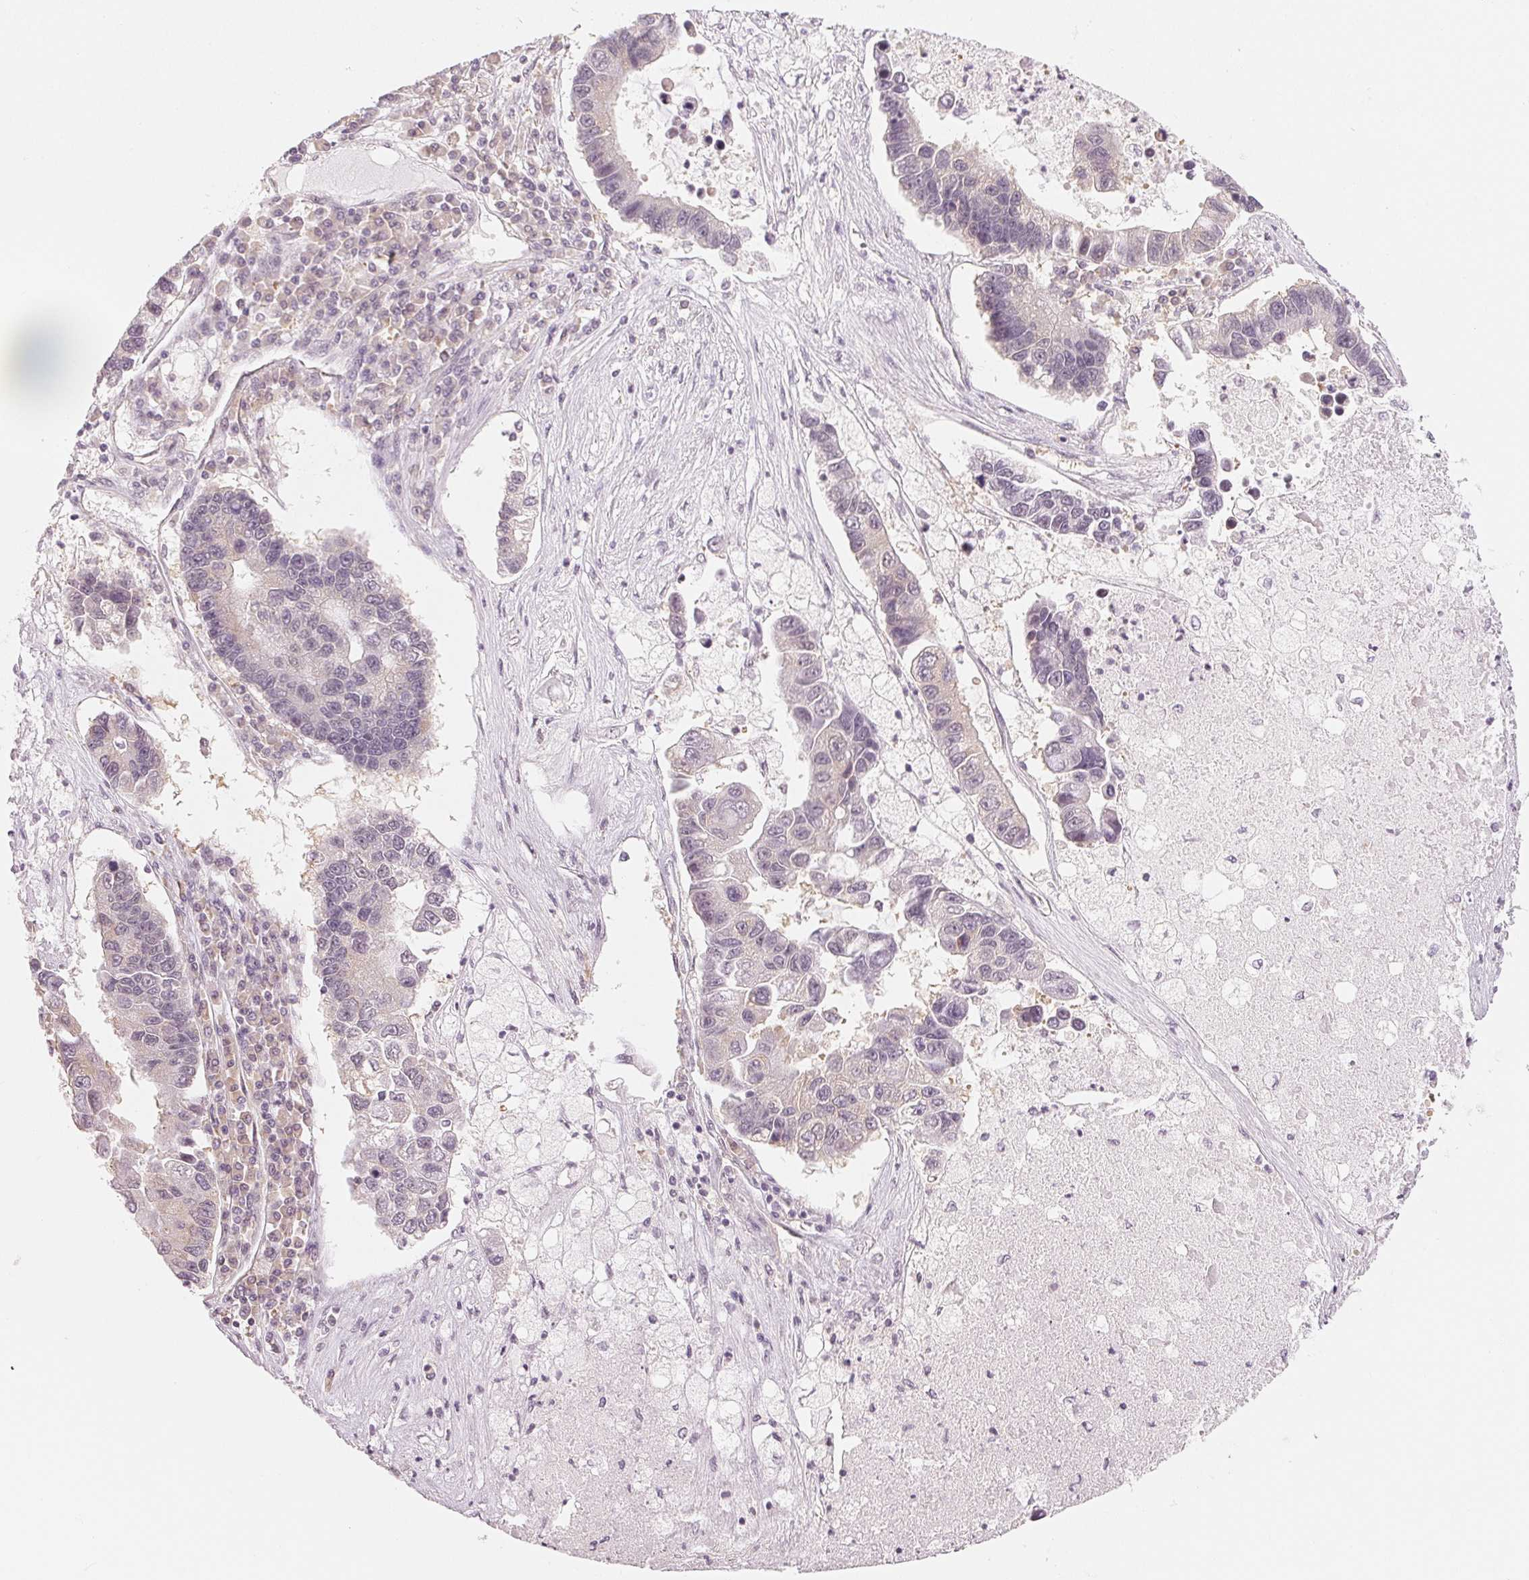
{"staining": {"intensity": "negative", "quantity": "none", "location": "none"}, "tissue": "lung cancer", "cell_type": "Tumor cells", "image_type": "cancer", "snomed": [{"axis": "morphology", "description": "Adenocarcinoma, NOS"}, {"axis": "topography", "description": "Bronchus"}, {"axis": "topography", "description": "Lung"}], "caption": "There is no significant positivity in tumor cells of lung adenocarcinoma.", "gene": "KPRP", "patient": {"sex": "female", "age": 51}}